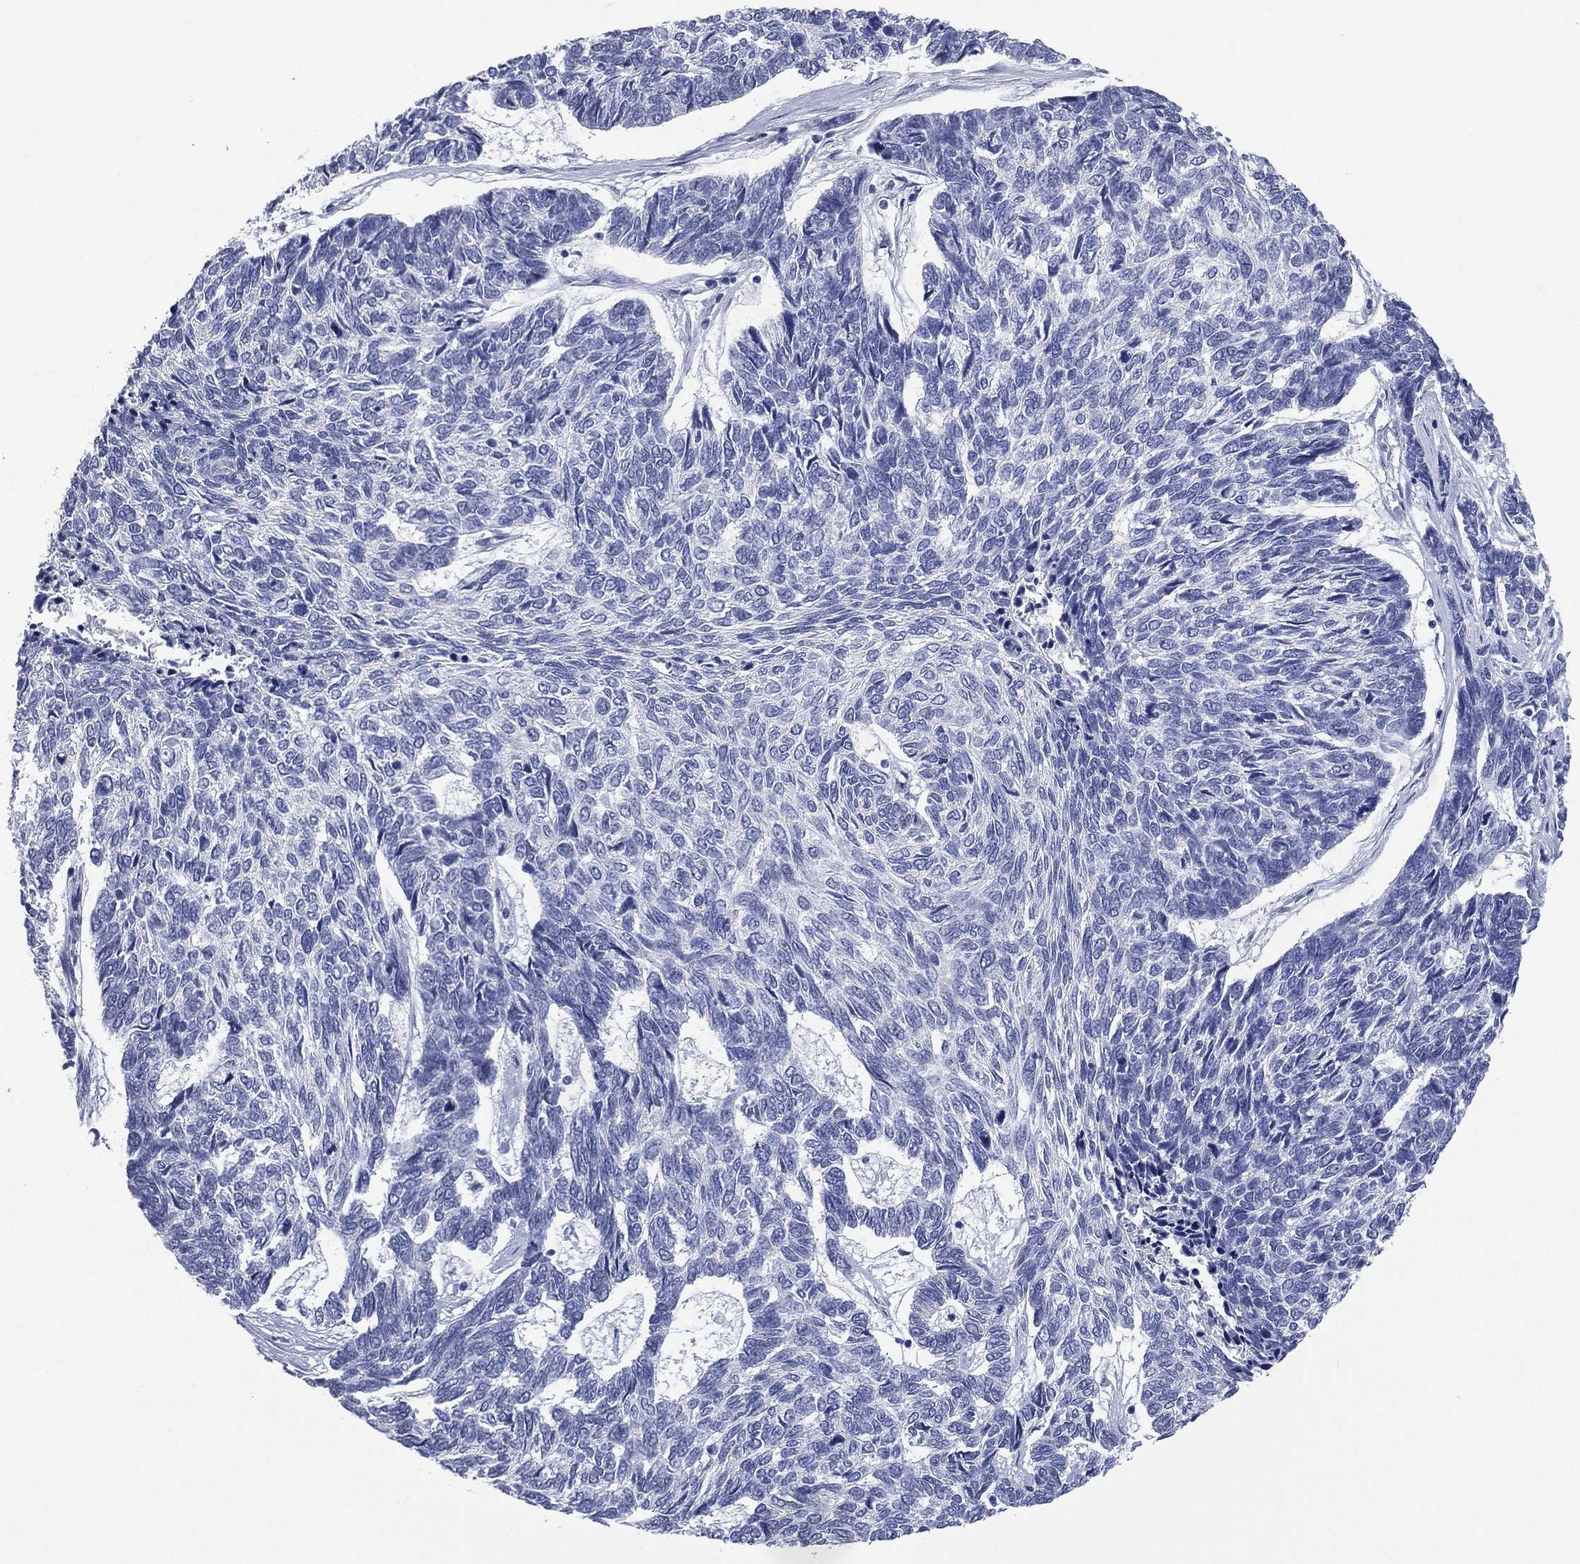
{"staining": {"intensity": "negative", "quantity": "none", "location": "none"}, "tissue": "skin cancer", "cell_type": "Tumor cells", "image_type": "cancer", "snomed": [{"axis": "morphology", "description": "Basal cell carcinoma"}, {"axis": "topography", "description": "Skin"}], "caption": "Immunohistochemistry micrograph of neoplastic tissue: skin cancer (basal cell carcinoma) stained with DAB (3,3'-diaminobenzidine) reveals no significant protein positivity in tumor cells. (Stains: DAB IHC with hematoxylin counter stain, Microscopy: brightfield microscopy at high magnification).", "gene": "AKAP3", "patient": {"sex": "female", "age": 65}}